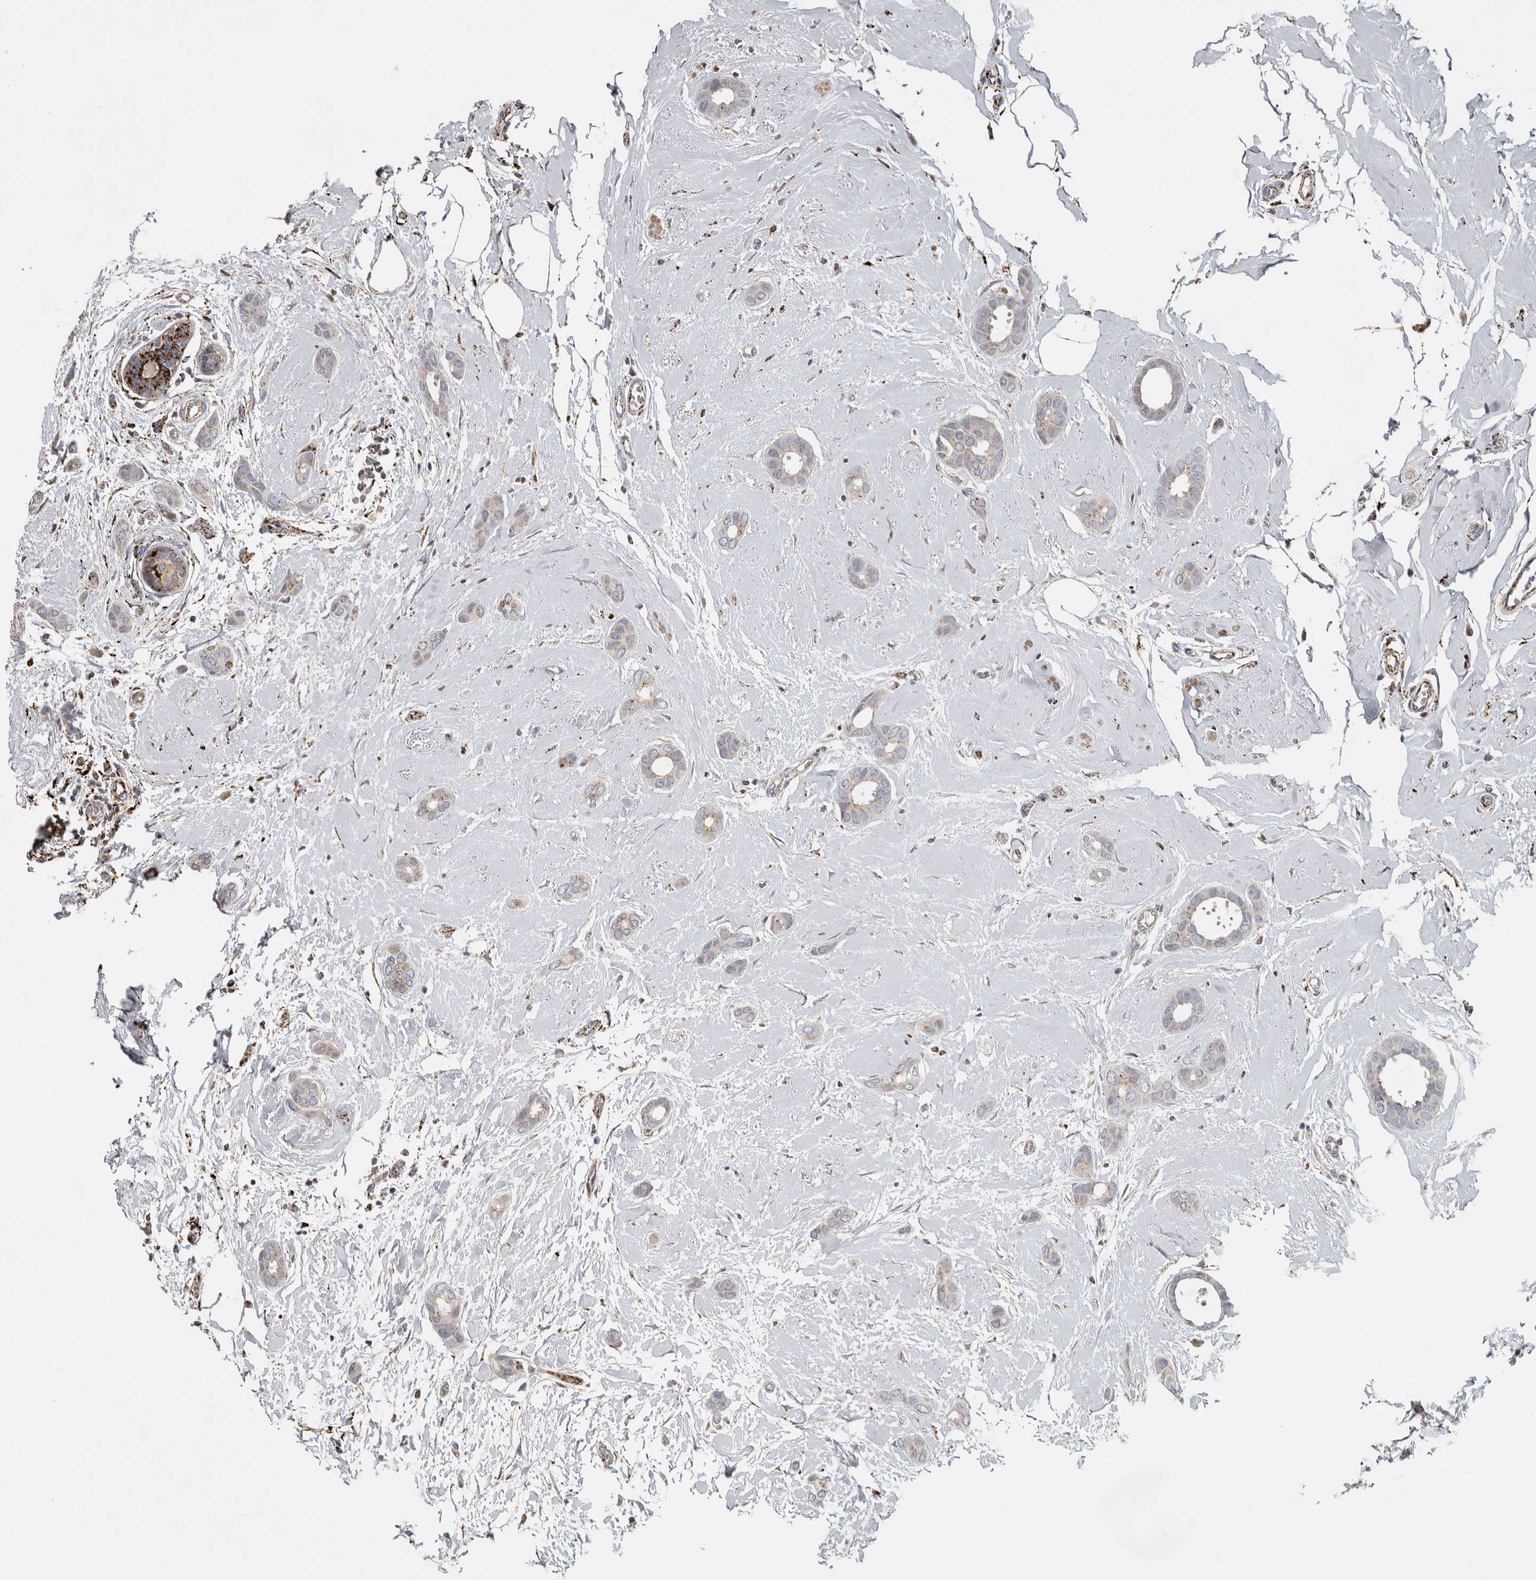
{"staining": {"intensity": "weak", "quantity": "<25%", "location": "cytoplasmic/membranous"}, "tissue": "breast cancer", "cell_type": "Tumor cells", "image_type": "cancer", "snomed": [{"axis": "morphology", "description": "Duct carcinoma"}, {"axis": "topography", "description": "Breast"}], "caption": "The histopathology image displays no staining of tumor cells in breast cancer. (Brightfield microscopy of DAB (3,3'-diaminobenzidine) immunohistochemistry (IHC) at high magnification).", "gene": "FAM78A", "patient": {"sex": "female", "age": 55}}